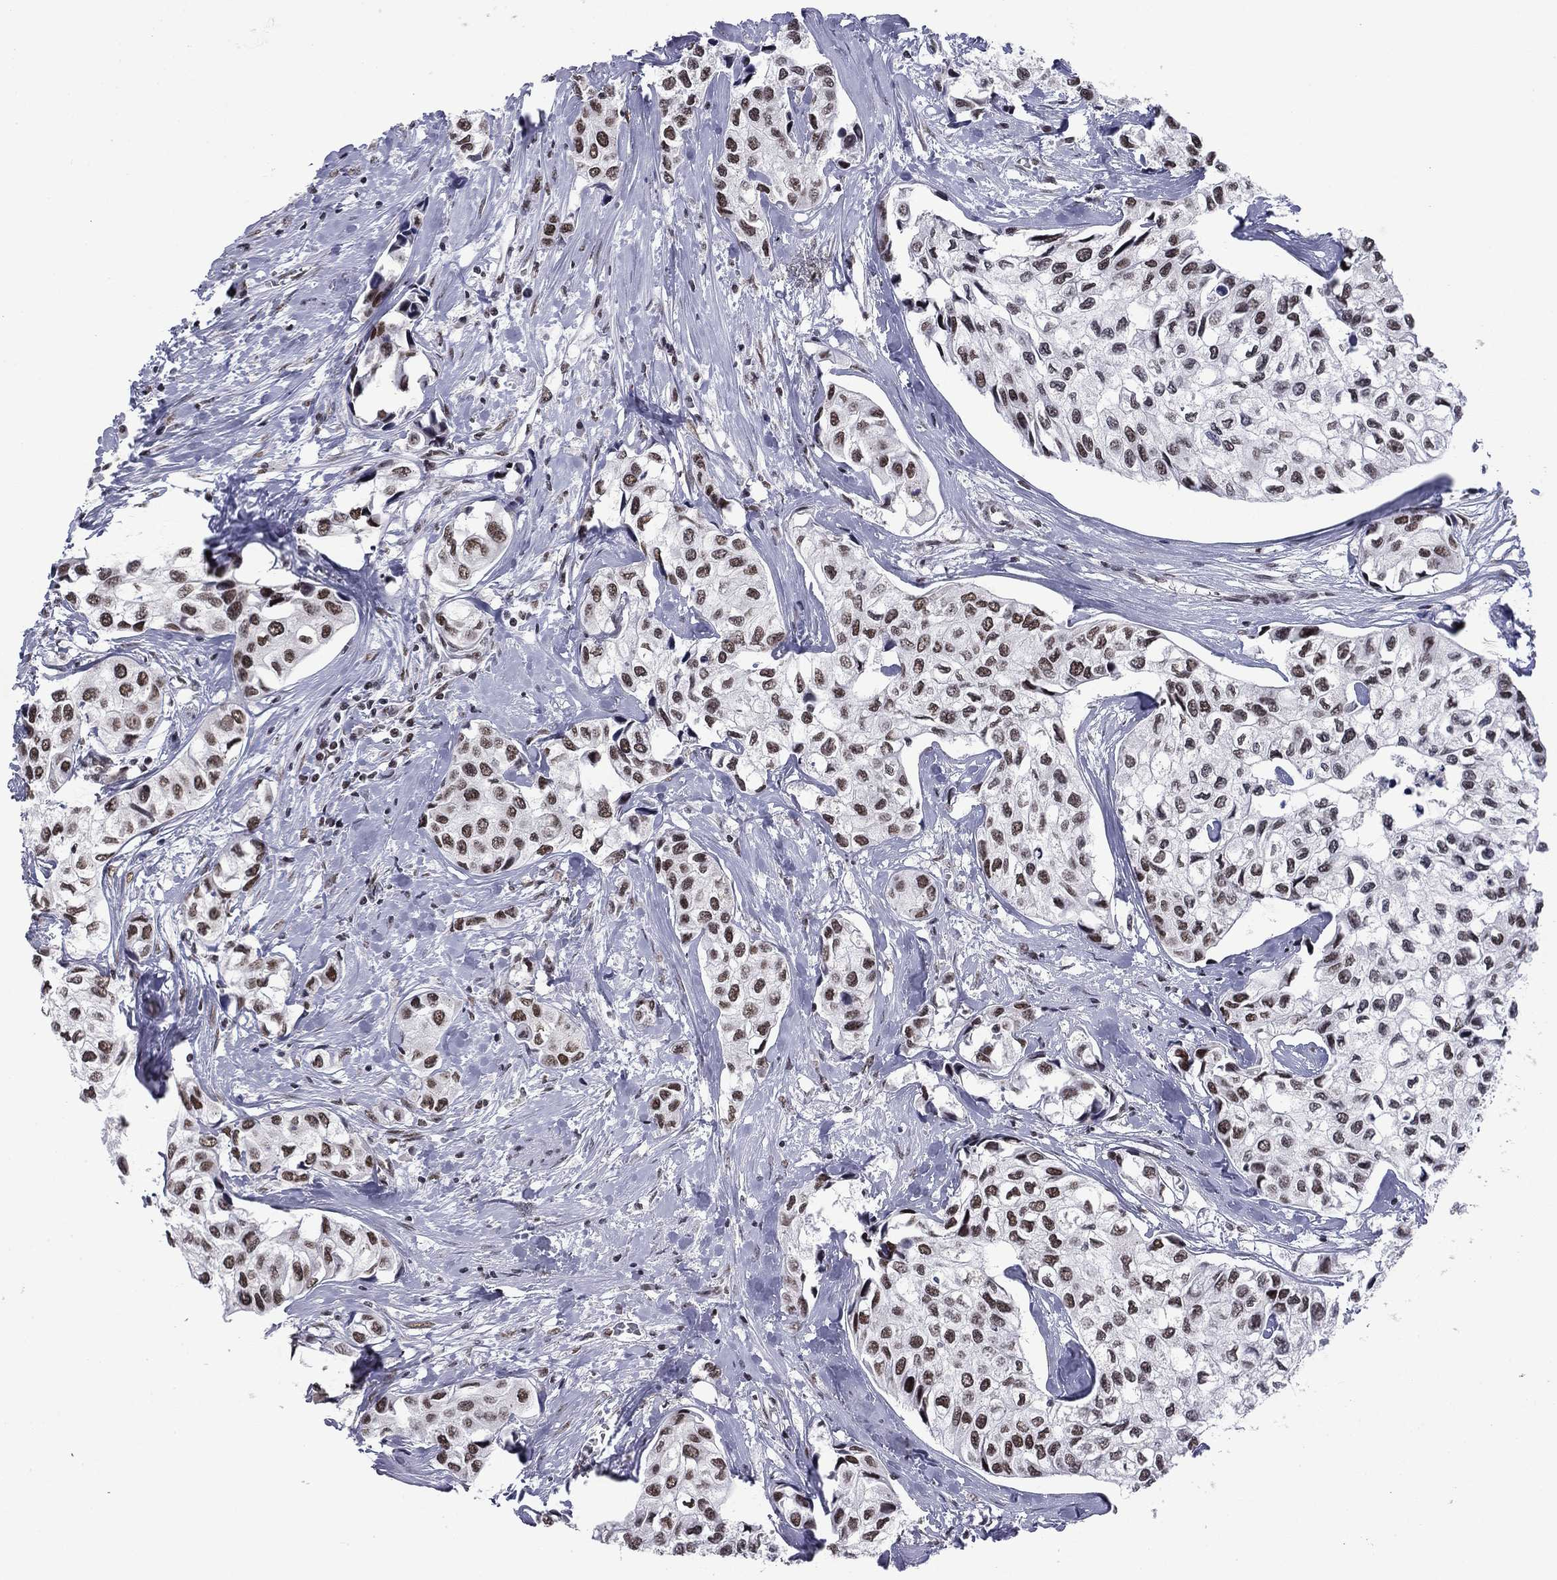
{"staining": {"intensity": "moderate", "quantity": "25%-75%", "location": "nuclear"}, "tissue": "urothelial cancer", "cell_type": "Tumor cells", "image_type": "cancer", "snomed": [{"axis": "morphology", "description": "Urothelial carcinoma, High grade"}, {"axis": "topography", "description": "Urinary bladder"}], "caption": "DAB (3,3'-diaminobenzidine) immunohistochemical staining of human urothelial cancer demonstrates moderate nuclear protein staining in about 25%-75% of tumor cells.", "gene": "ETV5", "patient": {"sex": "male", "age": 73}}